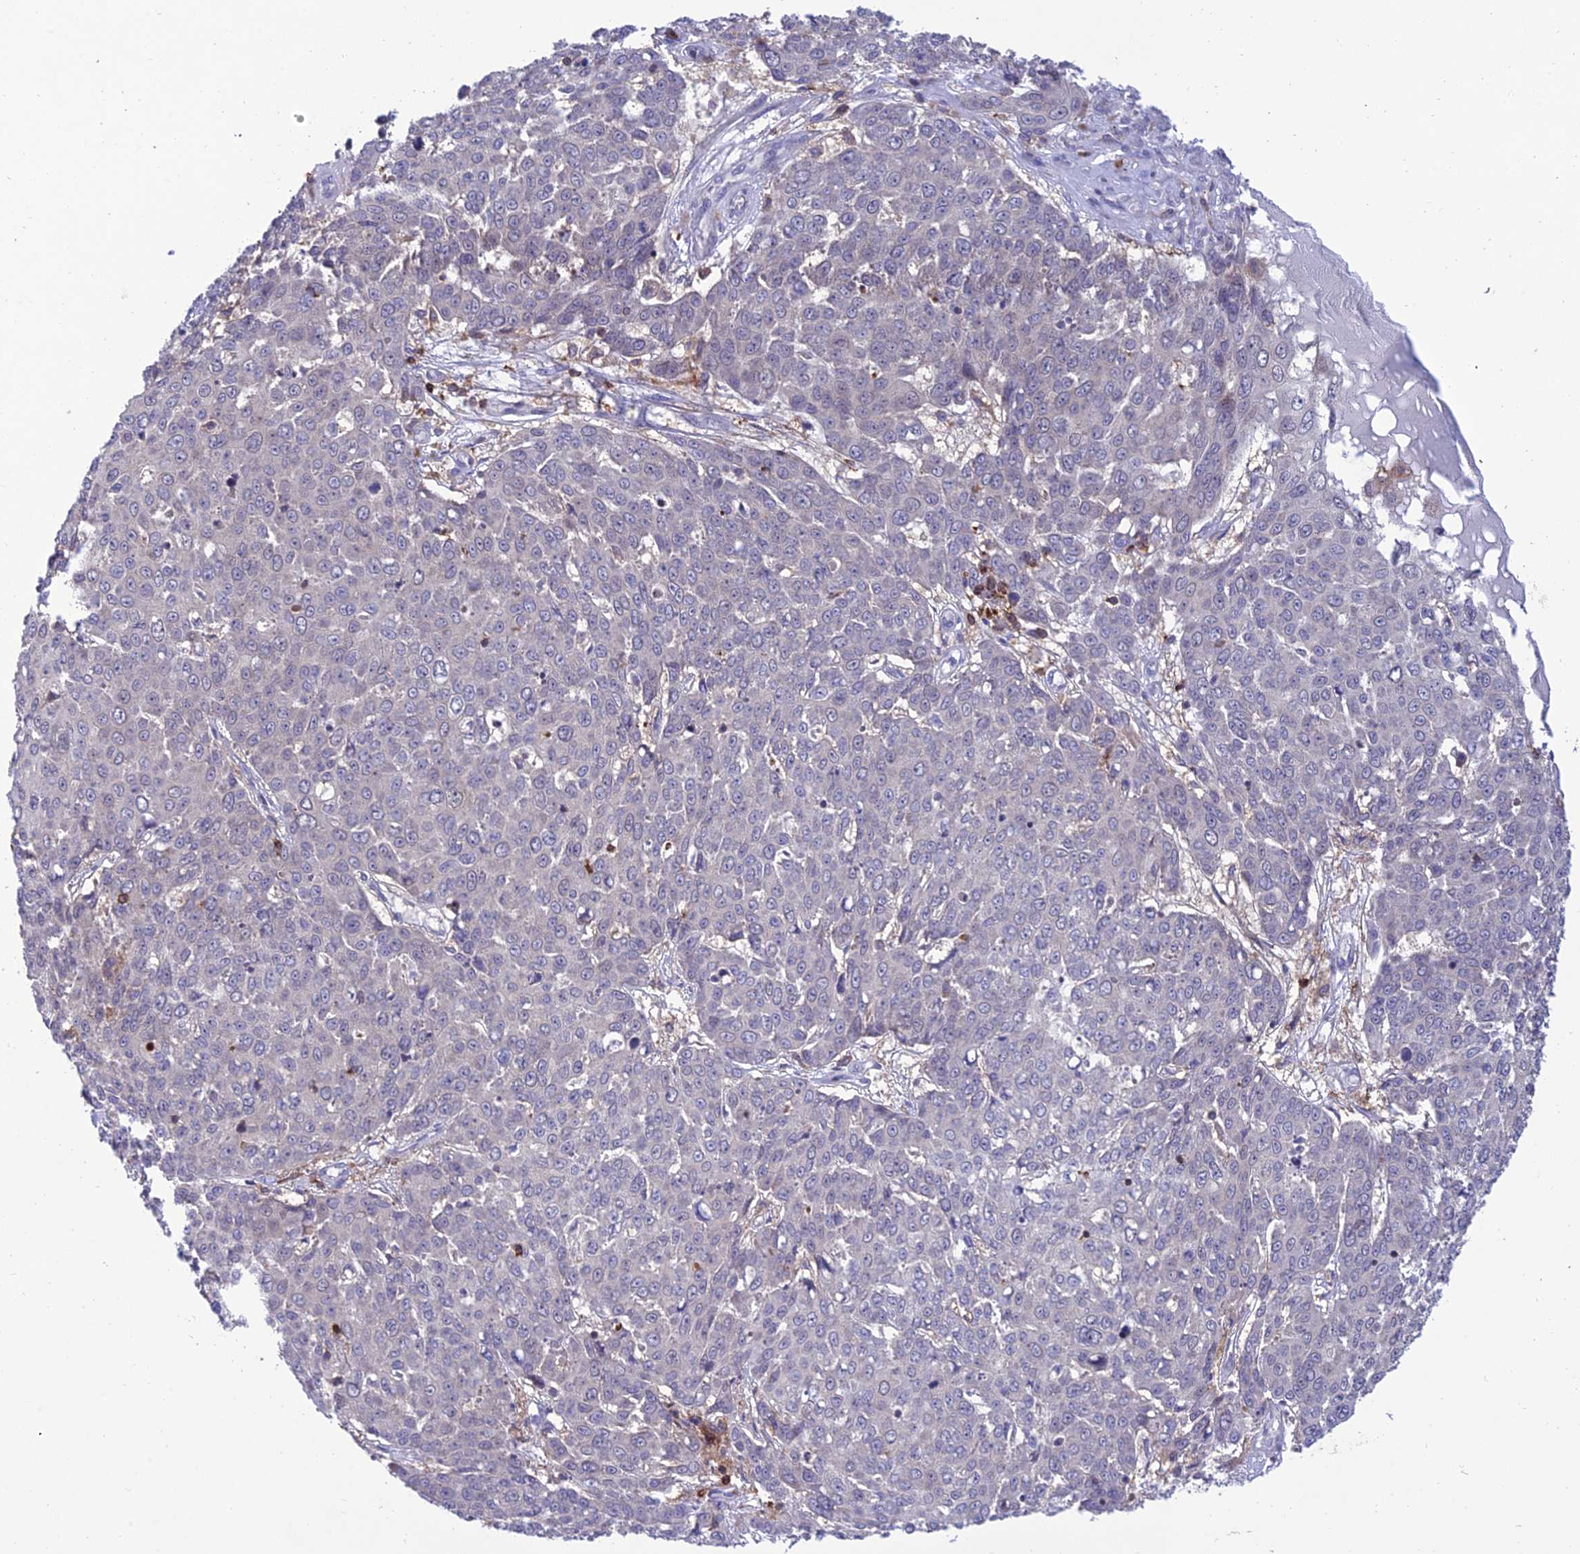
{"staining": {"intensity": "negative", "quantity": "none", "location": "none"}, "tissue": "skin cancer", "cell_type": "Tumor cells", "image_type": "cancer", "snomed": [{"axis": "morphology", "description": "Squamous cell carcinoma, NOS"}, {"axis": "topography", "description": "Skin"}], "caption": "This is an immunohistochemistry image of skin cancer (squamous cell carcinoma). There is no positivity in tumor cells.", "gene": "FAM76A", "patient": {"sex": "male", "age": 71}}